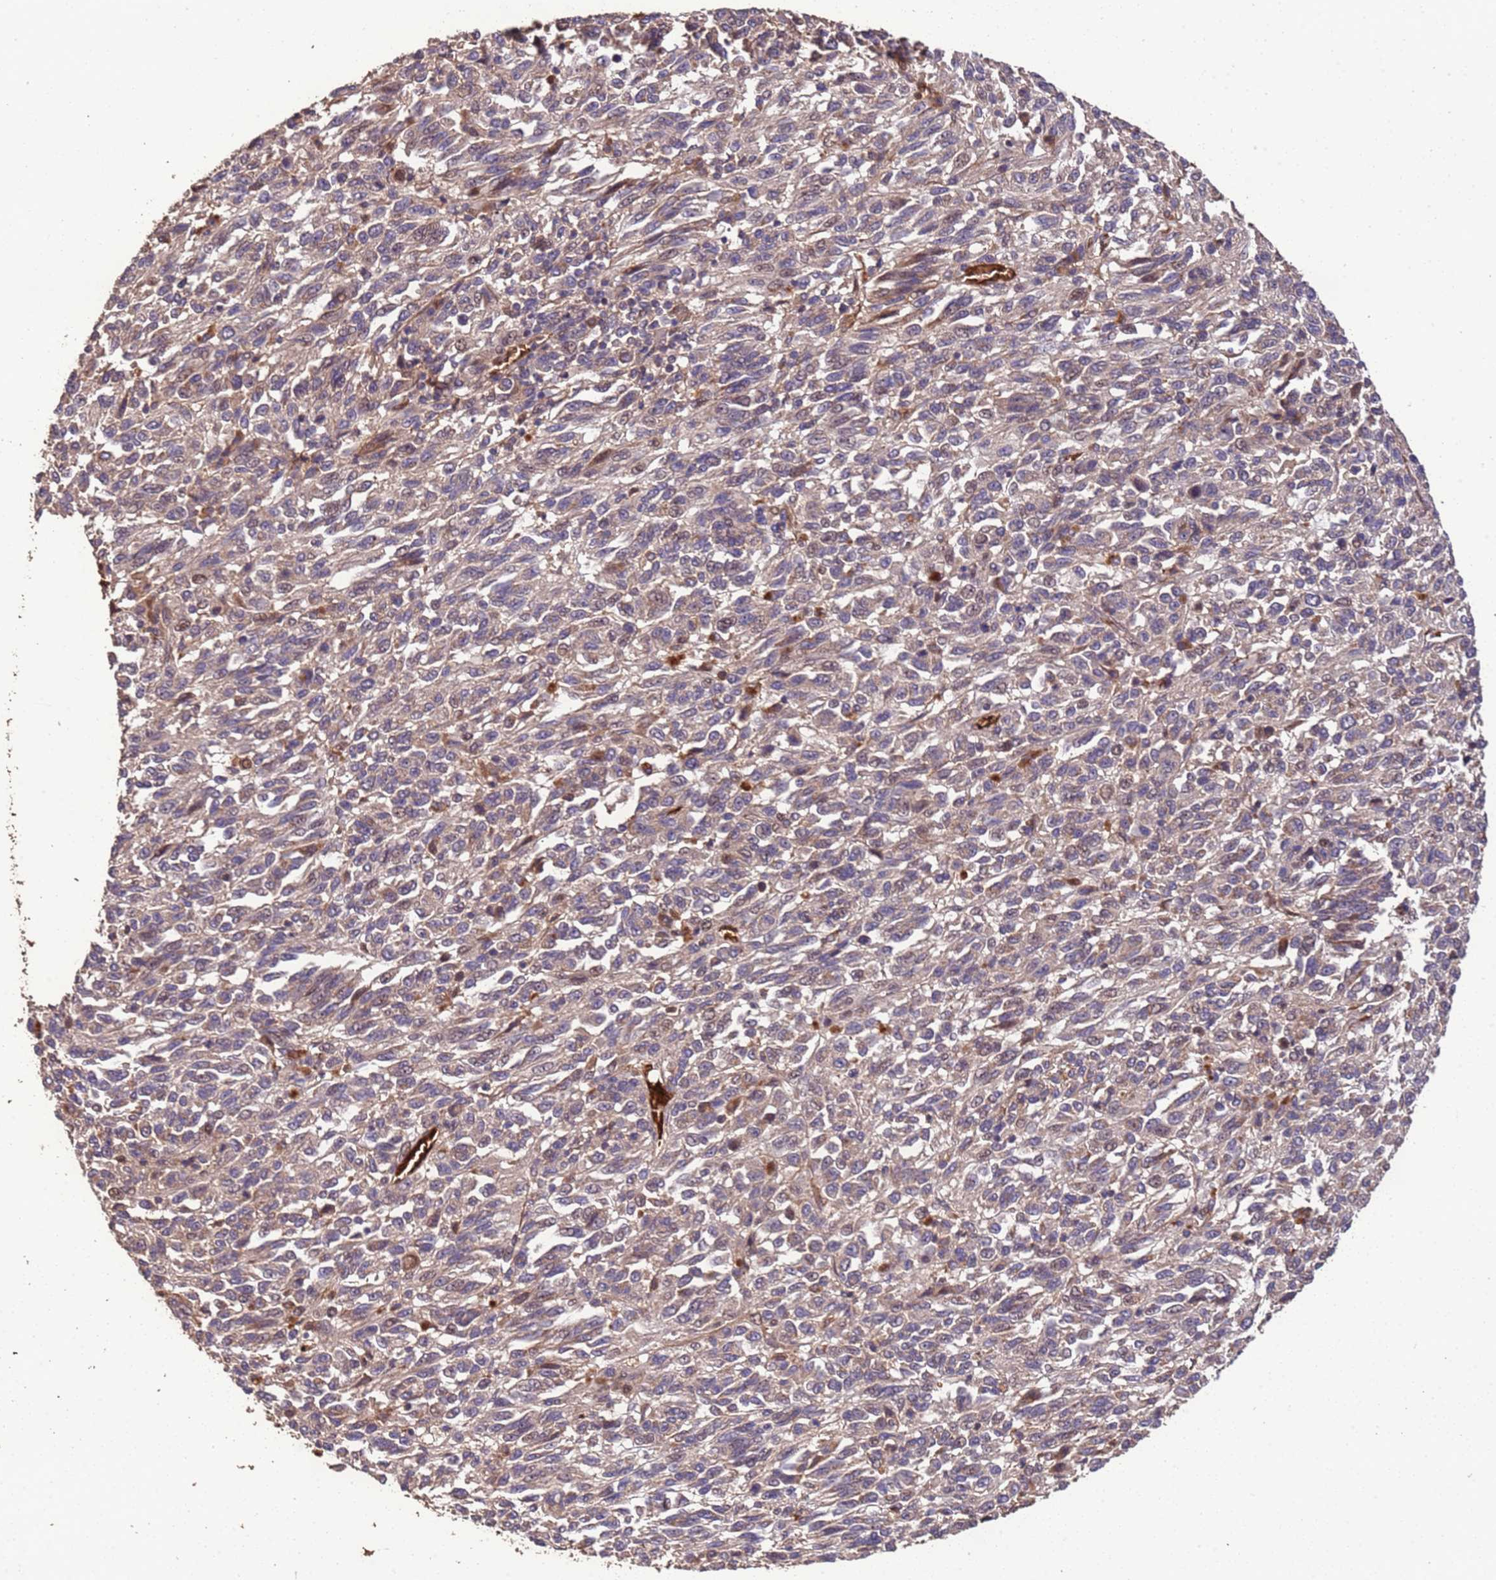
{"staining": {"intensity": "weak", "quantity": "25%-75%", "location": "cytoplasmic/membranous,nuclear"}, "tissue": "melanoma", "cell_type": "Tumor cells", "image_type": "cancer", "snomed": [{"axis": "morphology", "description": "Malignant melanoma, Metastatic site"}, {"axis": "topography", "description": "Lung"}], "caption": "Tumor cells exhibit low levels of weak cytoplasmic/membranous and nuclear staining in approximately 25%-75% of cells in human malignant melanoma (metastatic site). (brown staining indicates protein expression, while blue staining denotes nuclei).", "gene": "CCDC184", "patient": {"sex": "male", "age": 64}}